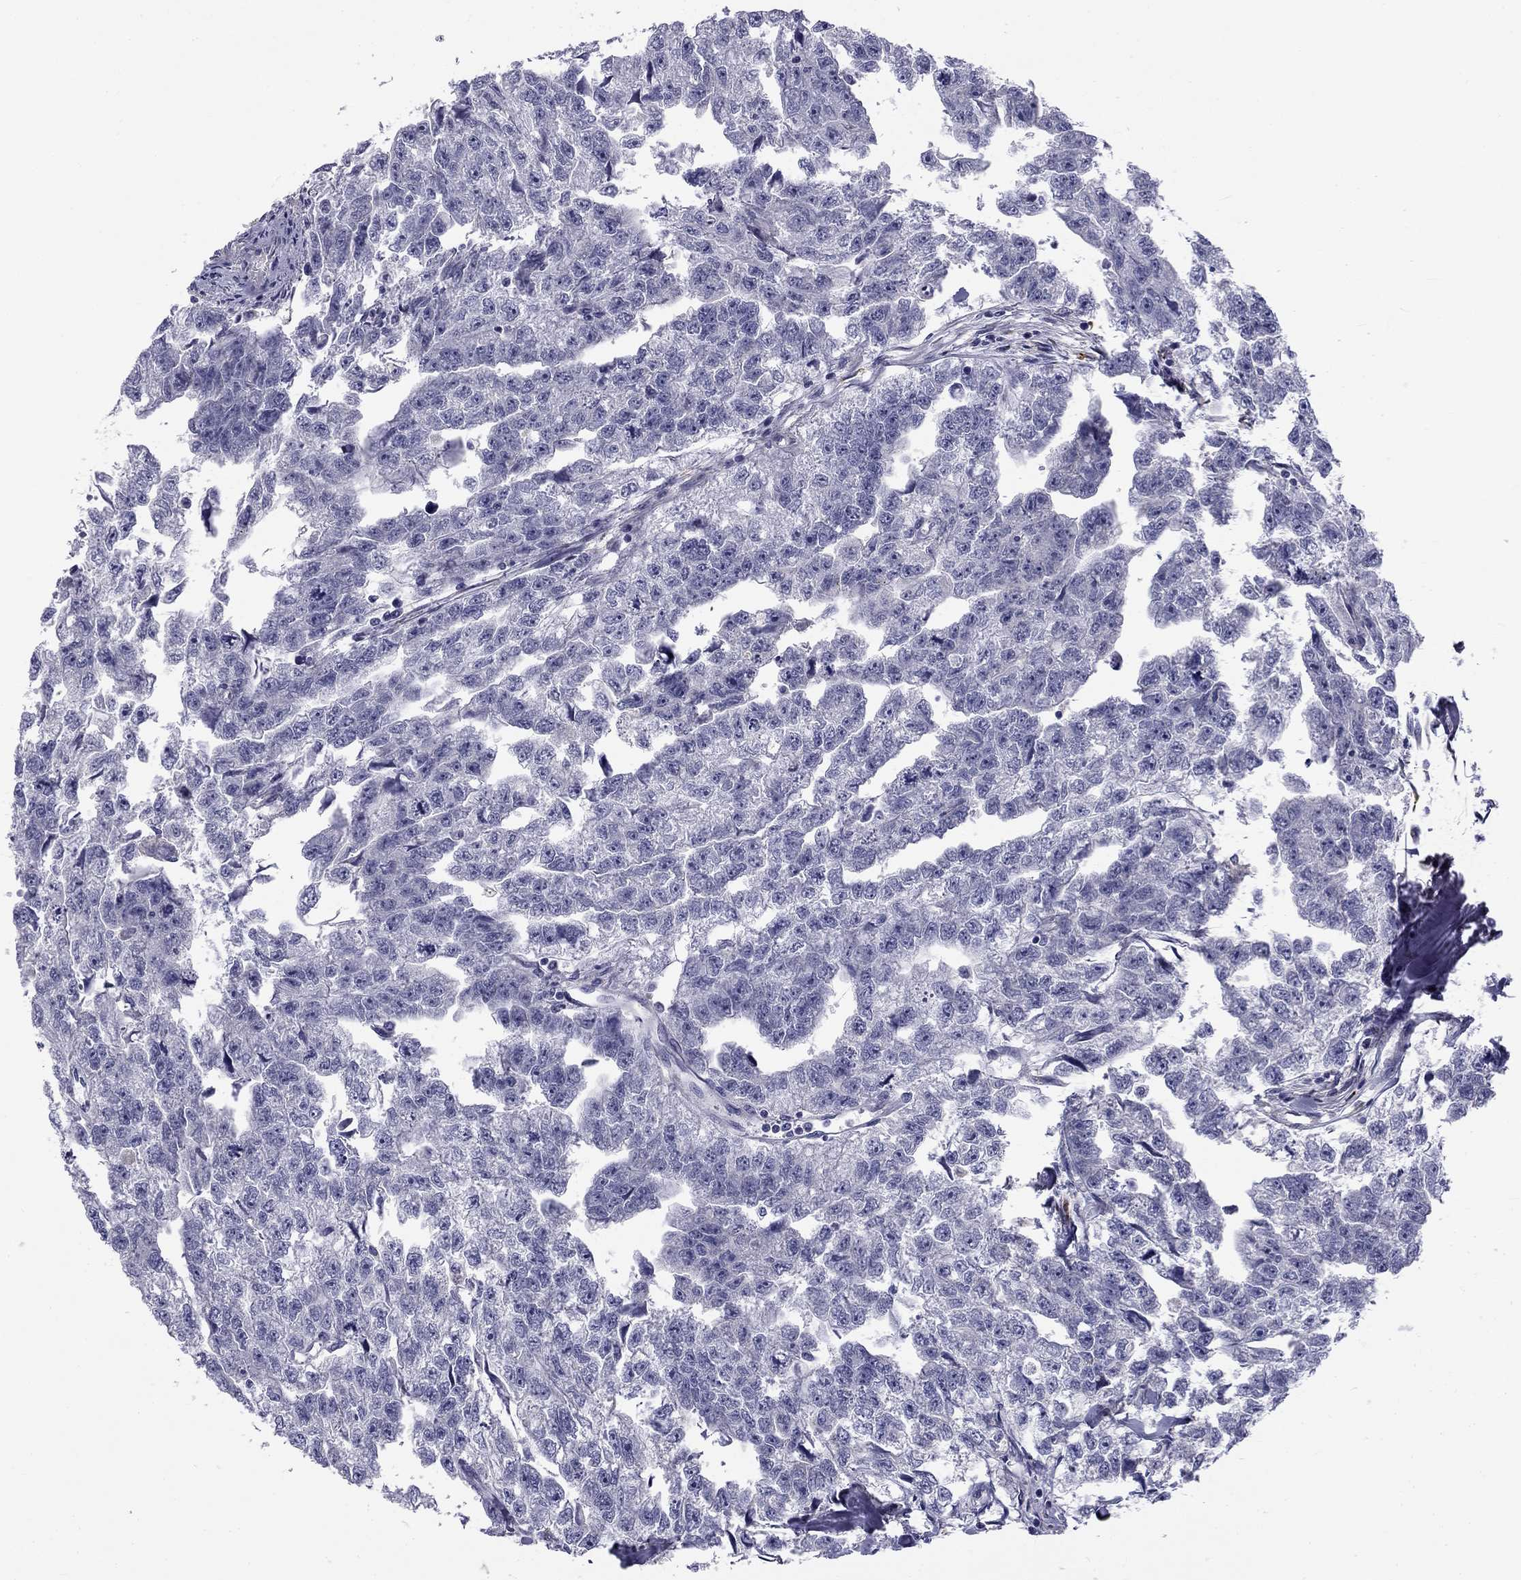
{"staining": {"intensity": "negative", "quantity": "none", "location": "none"}, "tissue": "testis cancer", "cell_type": "Tumor cells", "image_type": "cancer", "snomed": [{"axis": "morphology", "description": "Carcinoma, Embryonal, NOS"}, {"axis": "morphology", "description": "Teratoma, malignant, NOS"}, {"axis": "topography", "description": "Testis"}], "caption": "IHC histopathology image of testis teratoma (malignant) stained for a protein (brown), which displays no positivity in tumor cells.", "gene": "CLPSL2", "patient": {"sex": "male", "age": 44}}